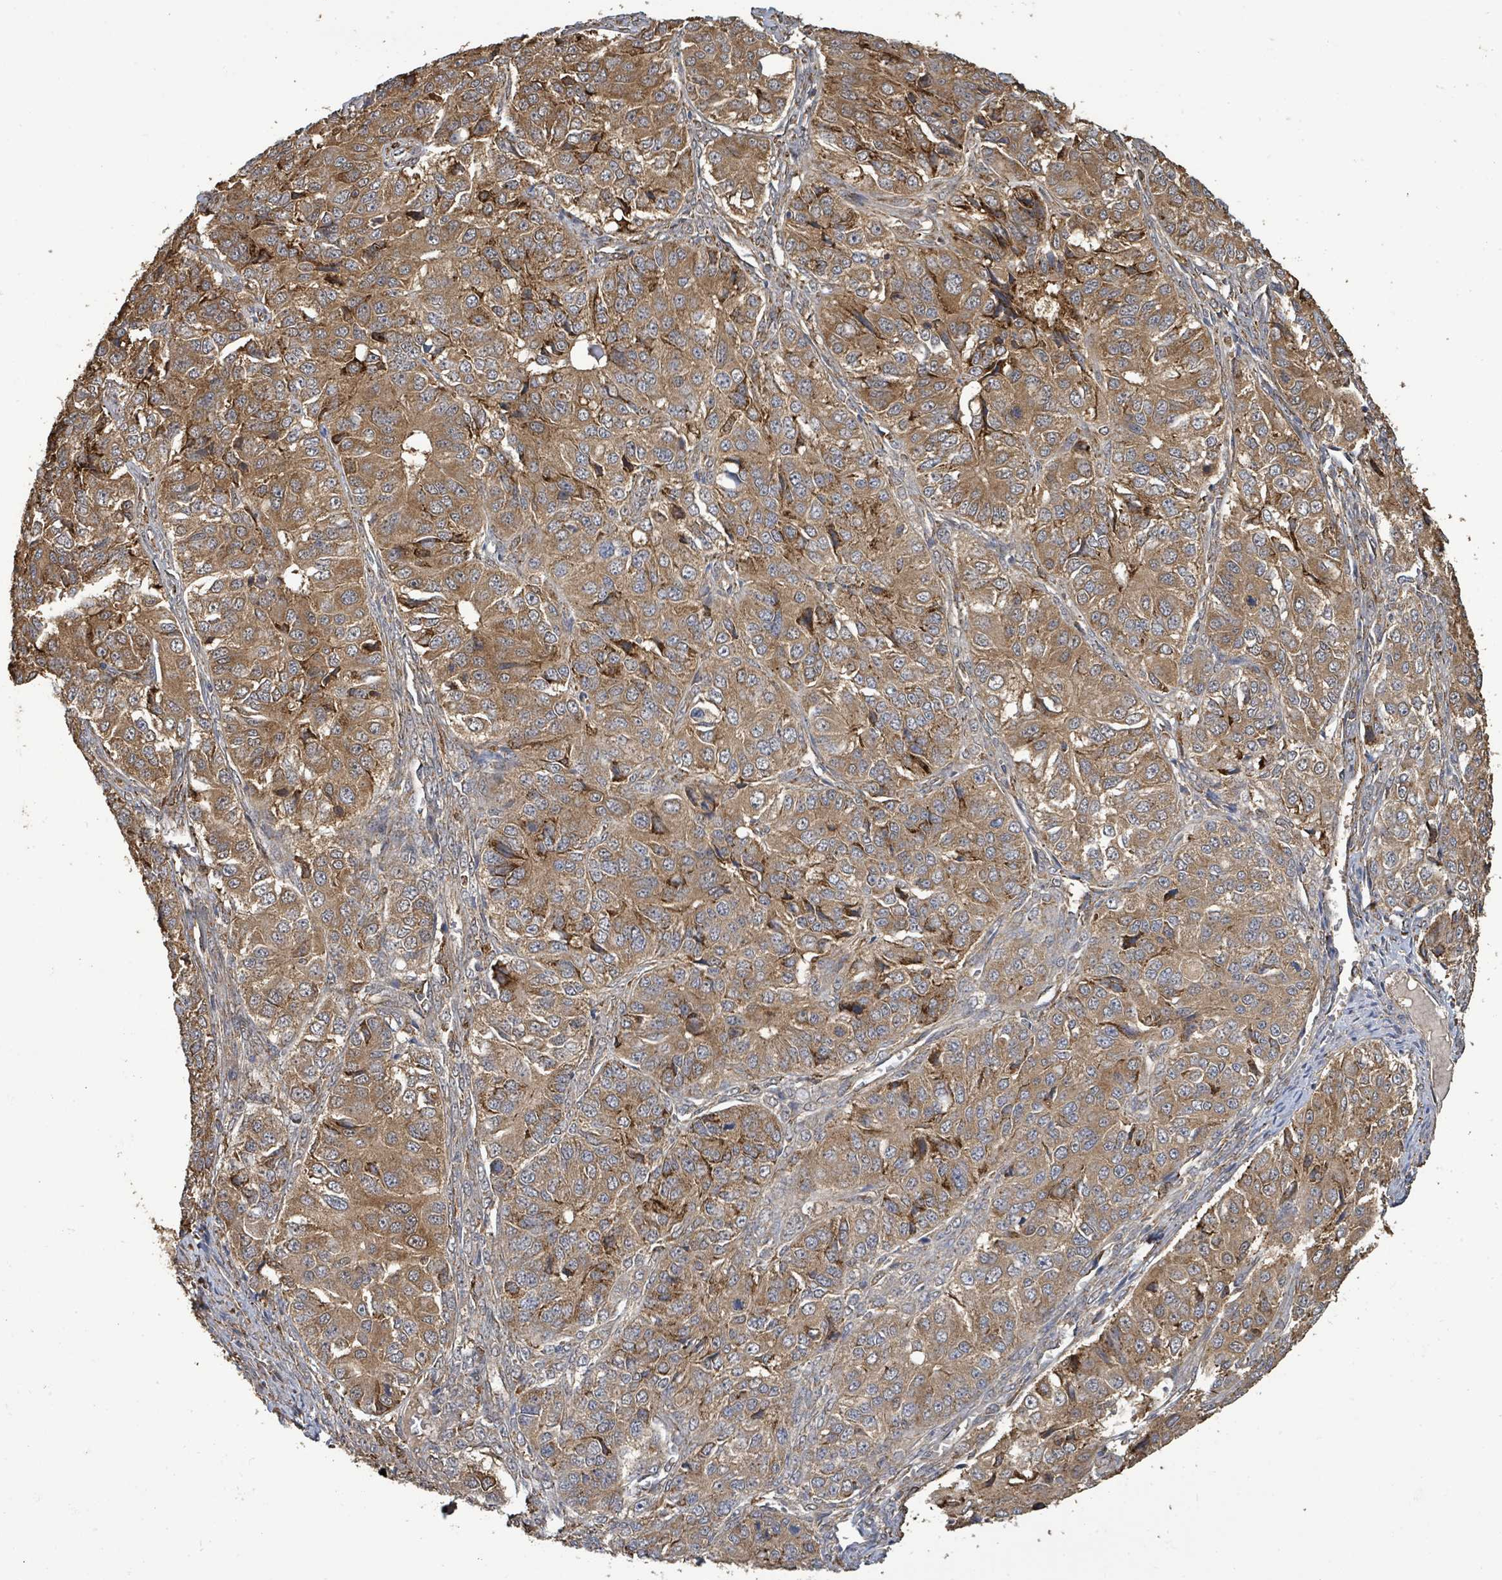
{"staining": {"intensity": "moderate", "quantity": ">75%", "location": "cytoplasmic/membranous"}, "tissue": "ovarian cancer", "cell_type": "Tumor cells", "image_type": "cancer", "snomed": [{"axis": "morphology", "description": "Carcinoma, endometroid"}, {"axis": "topography", "description": "Ovary"}], "caption": "About >75% of tumor cells in human endometroid carcinoma (ovarian) demonstrate moderate cytoplasmic/membranous protein expression as visualized by brown immunohistochemical staining.", "gene": "ARPIN", "patient": {"sex": "female", "age": 51}}